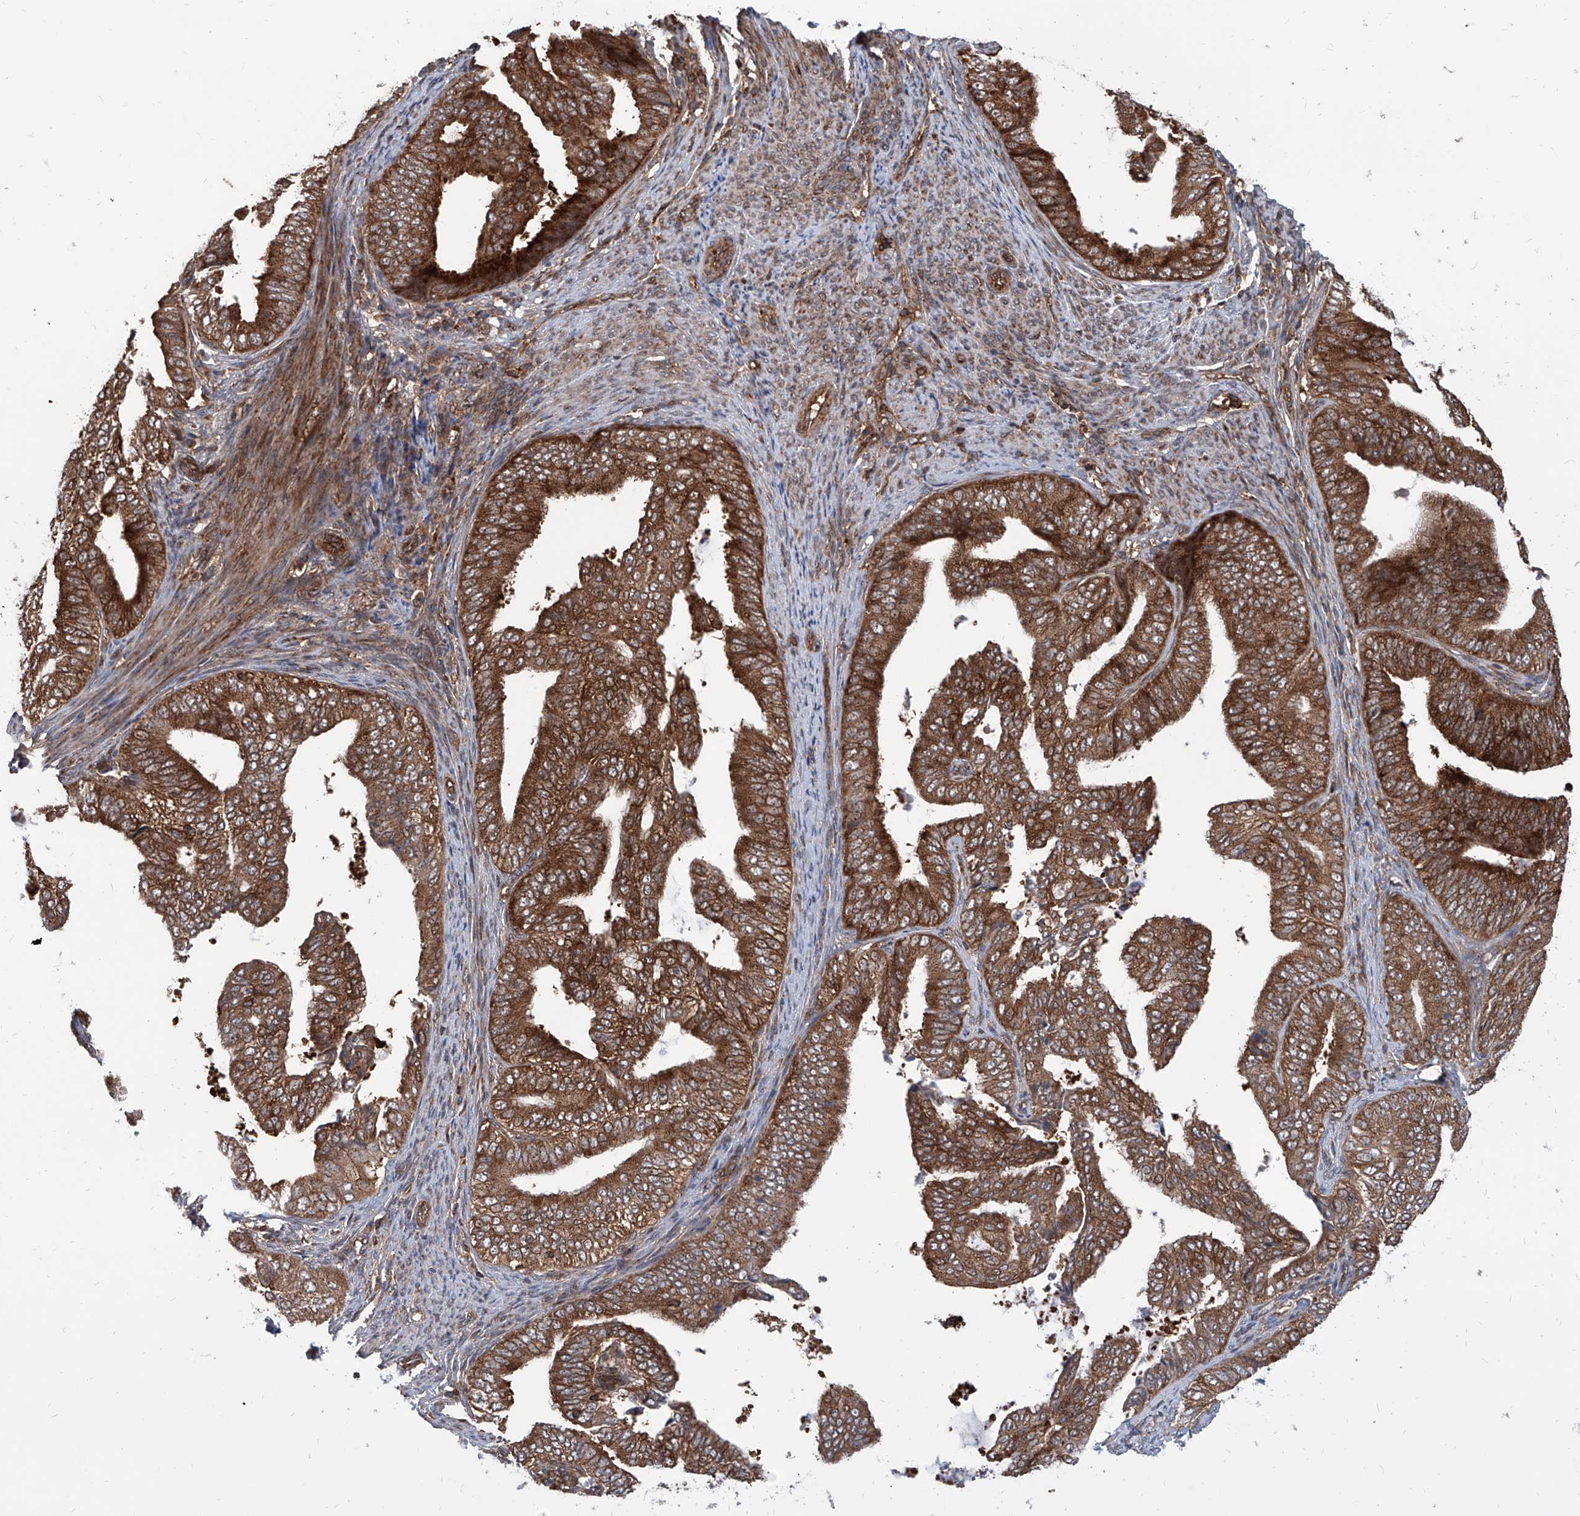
{"staining": {"intensity": "strong", "quantity": ">75%", "location": "cytoplasmic/membranous"}, "tissue": "endometrial cancer", "cell_type": "Tumor cells", "image_type": "cancer", "snomed": [{"axis": "morphology", "description": "Adenocarcinoma, NOS"}, {"axis": "topography", "description": "Endometrium"}], "caption": "Immunohistochemical staining of human adenocarcinoma (endometrial) displays high levels of strong cytoplasmic/membranous protein staining in approximately >75% of tumor cells.", "gene": "MAGED2", "patient": {"sex": "female", "age": 58}}